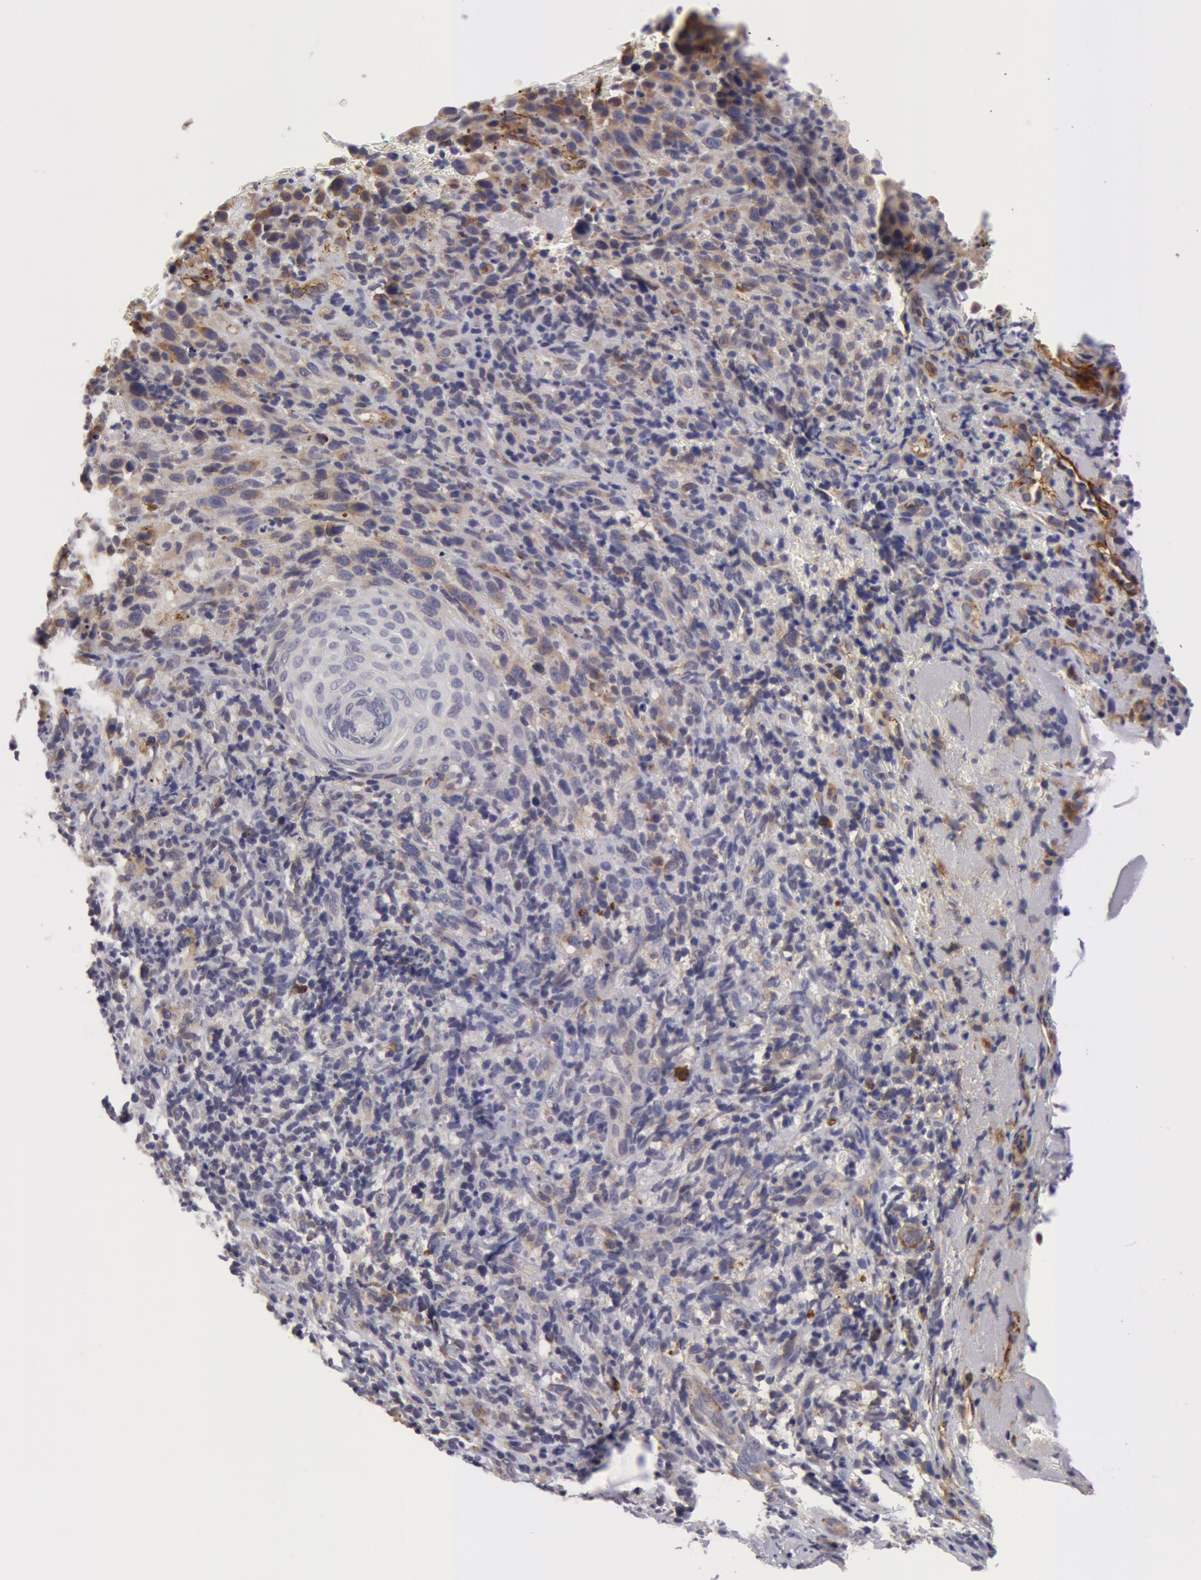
{"staining": {"intensity": "weak", "quantity": "<25%", "location": "cytoplasmic/membranous"}, "tissue": "melanoma", "cell_type": "Tumor cells", "image_type": "cancer", "snomed": [{"axis": "morphology", "description": "Malignant melanoma, NOS"}, {"axis": "topography", "description": "Skin"}], "caption": "This is a photomicrograph of immunohistochemistry staining of melanoma, which shows no staining in tumor cells. Nuclei are stained in blue.", "gene": "IL23A", "patient": {"sex": "male", "age": 75}}